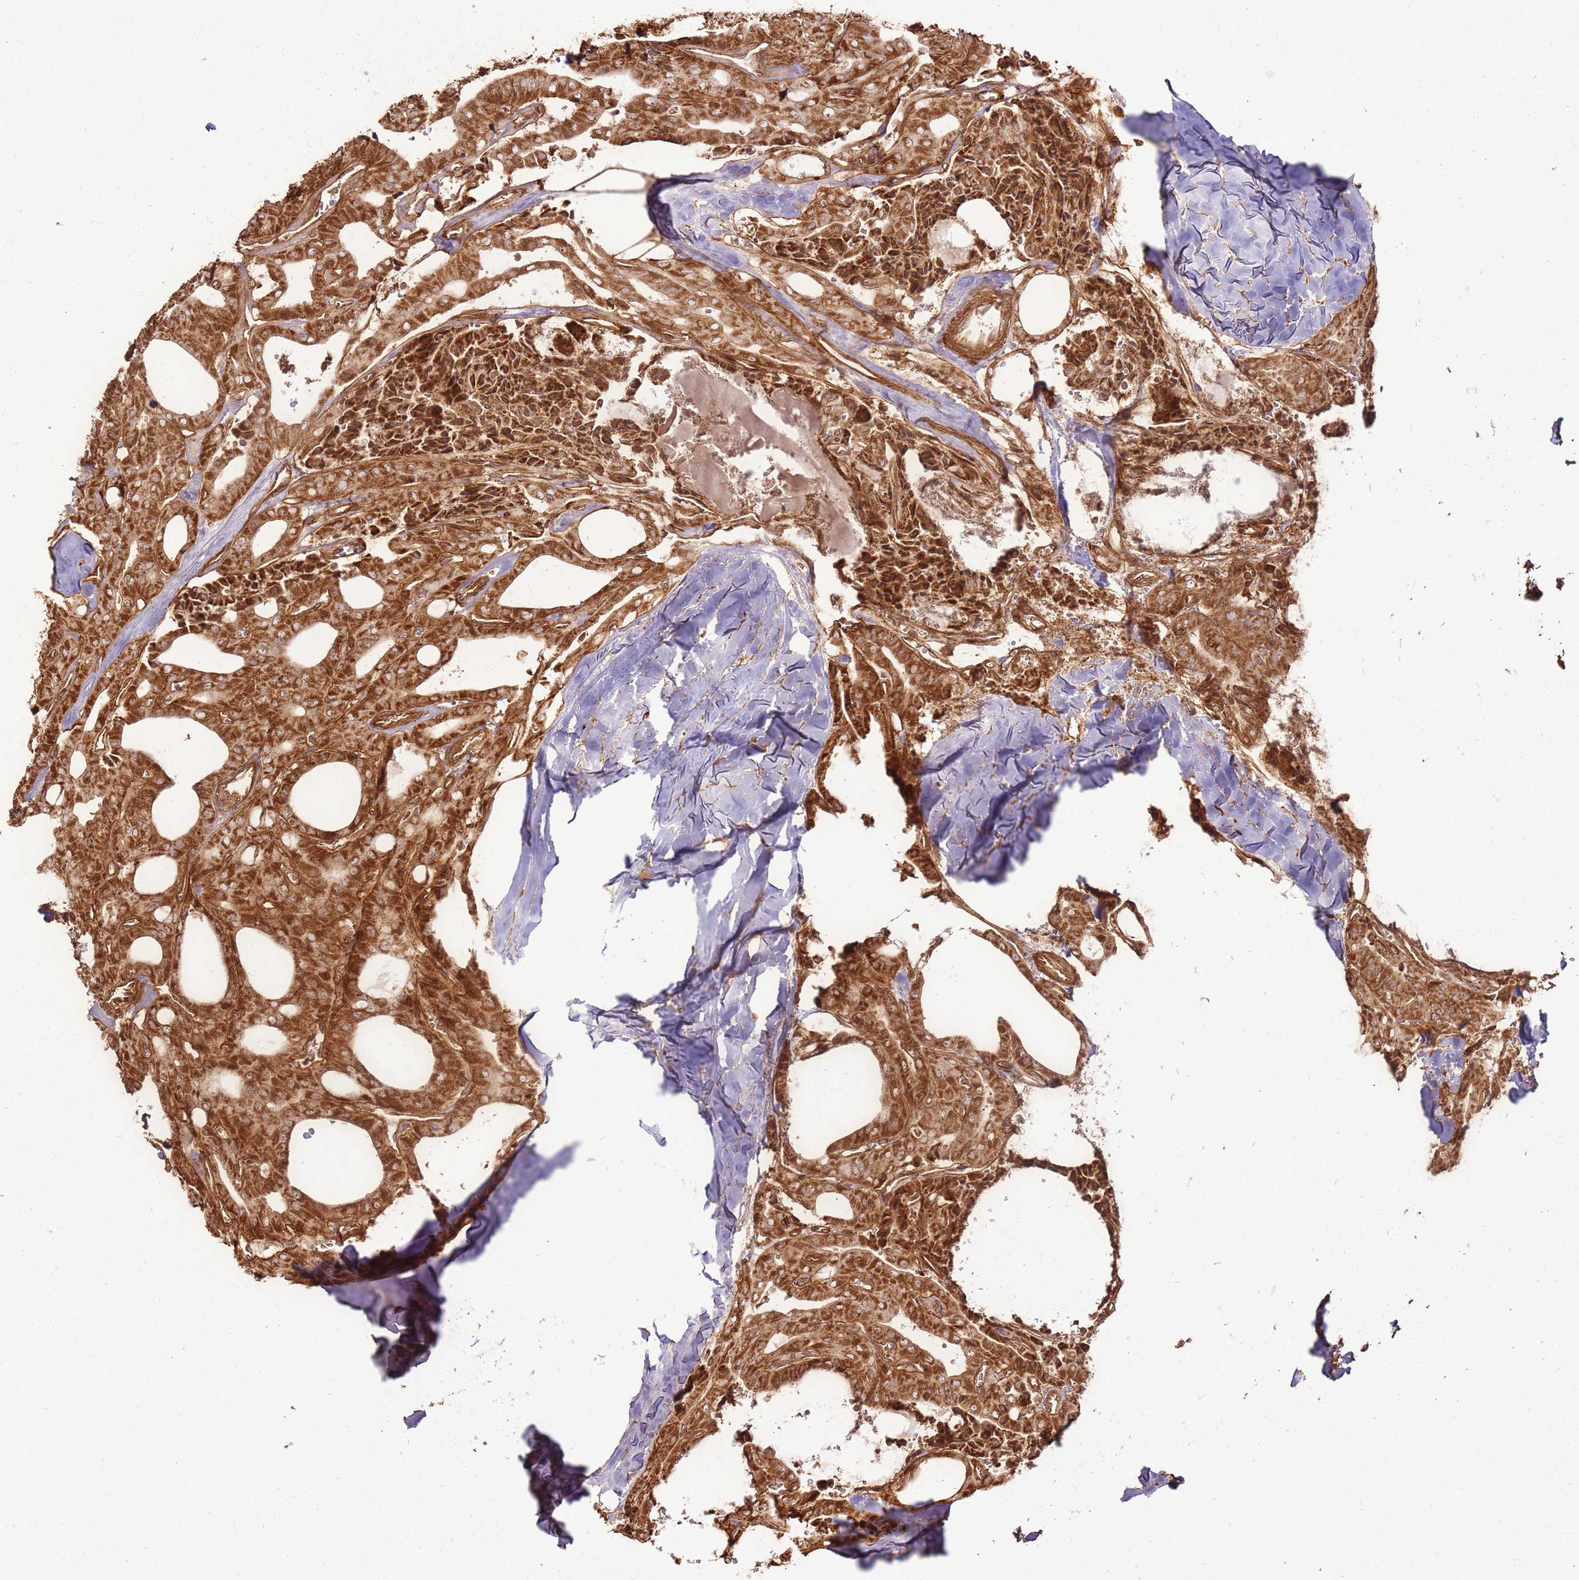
{"staining": {"intensity": "strong", "quantity": ">75%", "location": "cytoplasmic/membranous"}, "tissue": "thyroid cancer", "cell_type": "Tumor cells", "image_type": "cancer", "snomed": [{"axis": "morphology", "description": "Papillary adenocarcinoma, NOS"}, {"axis": "topography", "description": "Thyroid gland"}], "caption": "Papillary adenocarcinoma (thyroid) tissue displays strong cytoplasmic/membranous positivity in approximately >75% of tumor cells Immunohistochemistry (ihc) stains the protein of interest in brown and the nuclei are stained blue.", "gene": "MRPS6", "patient": {"sex": "male", "age": 52}}